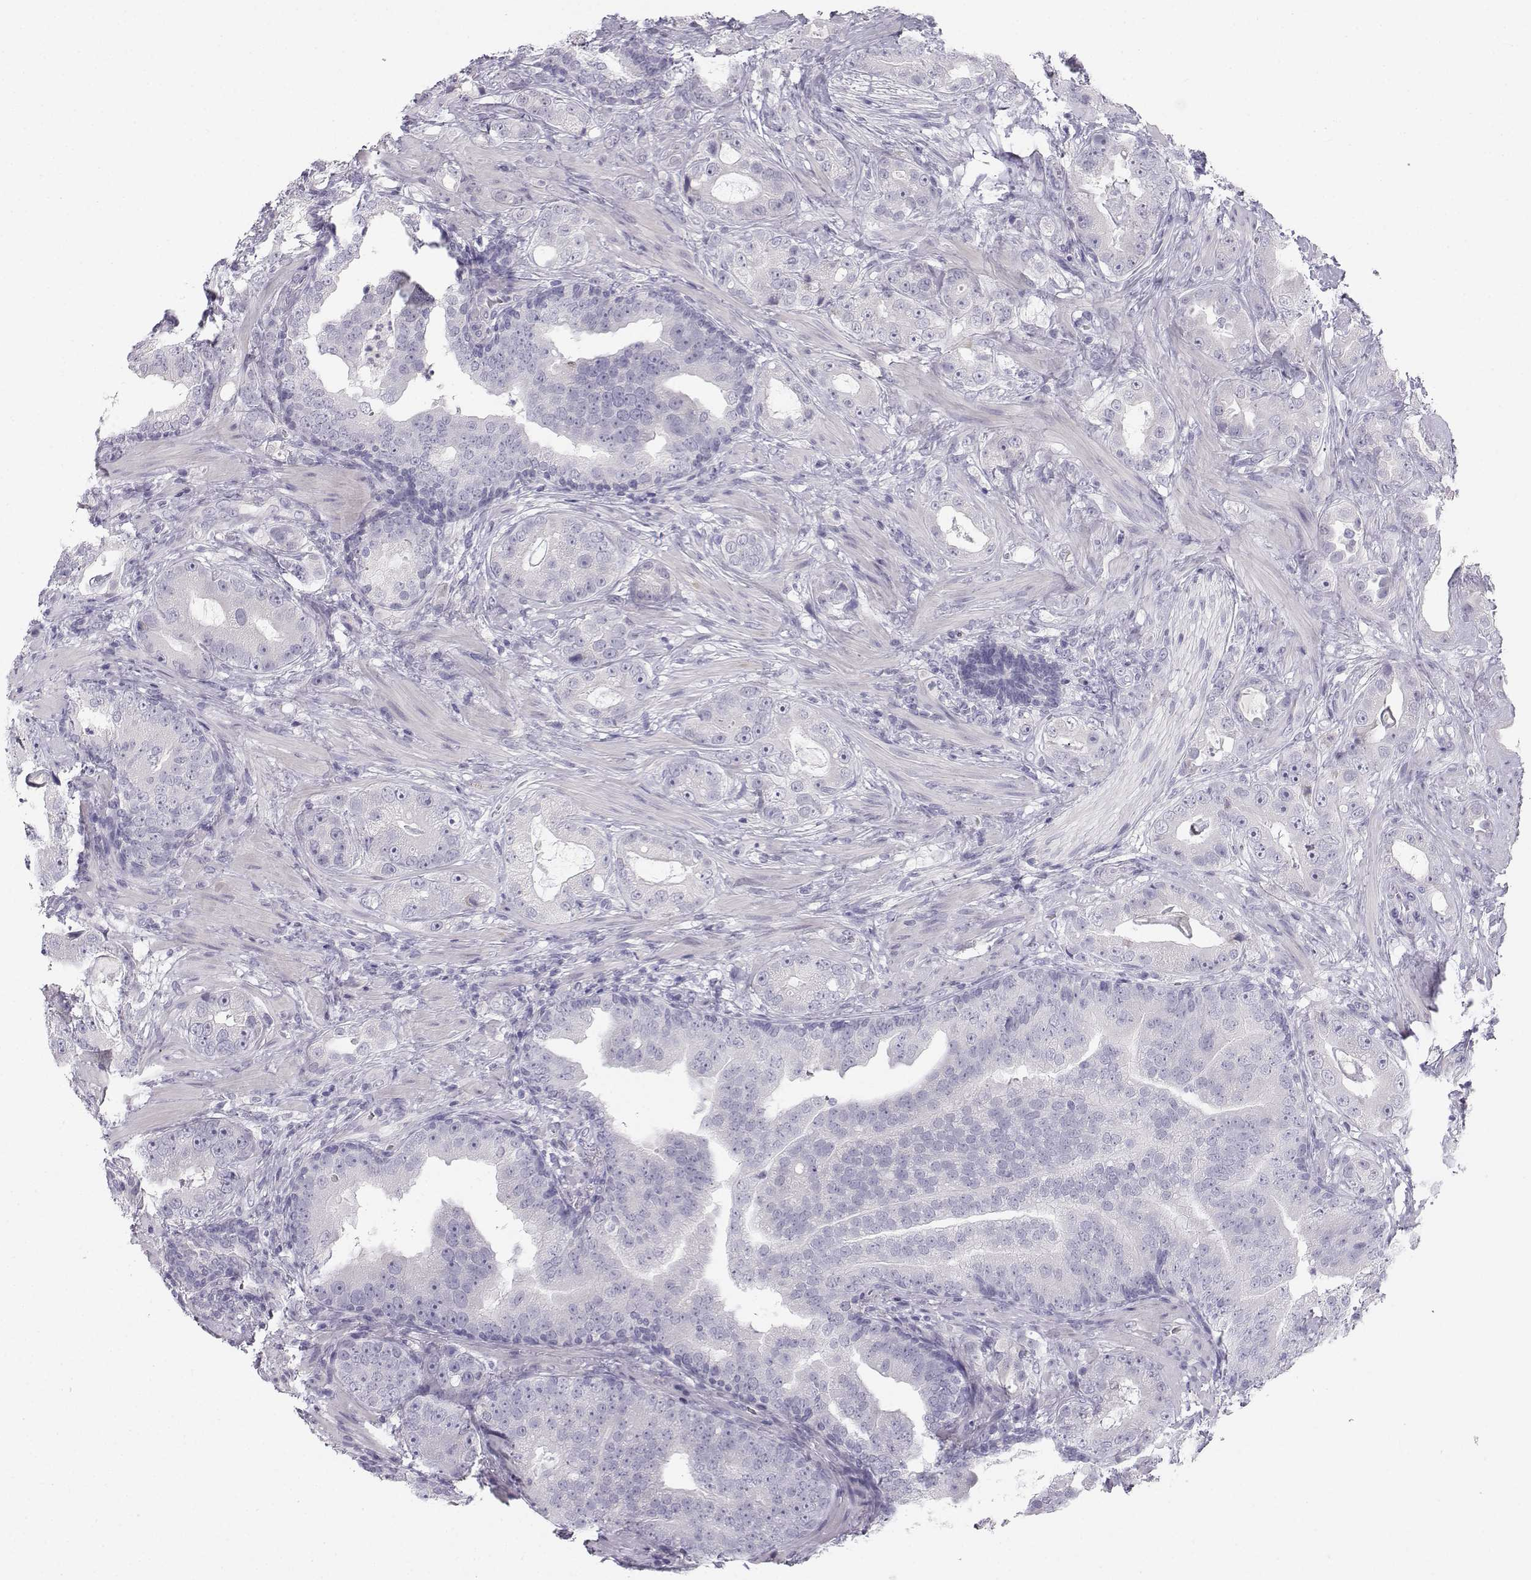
{"staining": {"intensity": "negative", "quantity": "none", "location": "none"}, "tissue": "prostate cancer", "cell_type": "Tumor cells", "image_type": "cancer", "snomed": [{"axis": "morphology", "description": "Adenocarcinoma, NOS"}, {"axis": "topography", "description": "Prostate"}], "caption": "Immunohistochemical staining of adenocarcinoma (prostate) exhibits no significant staining in tumor cells.", "gene": "SYCE1", "patient": {"sex": "male", "age": 57}}